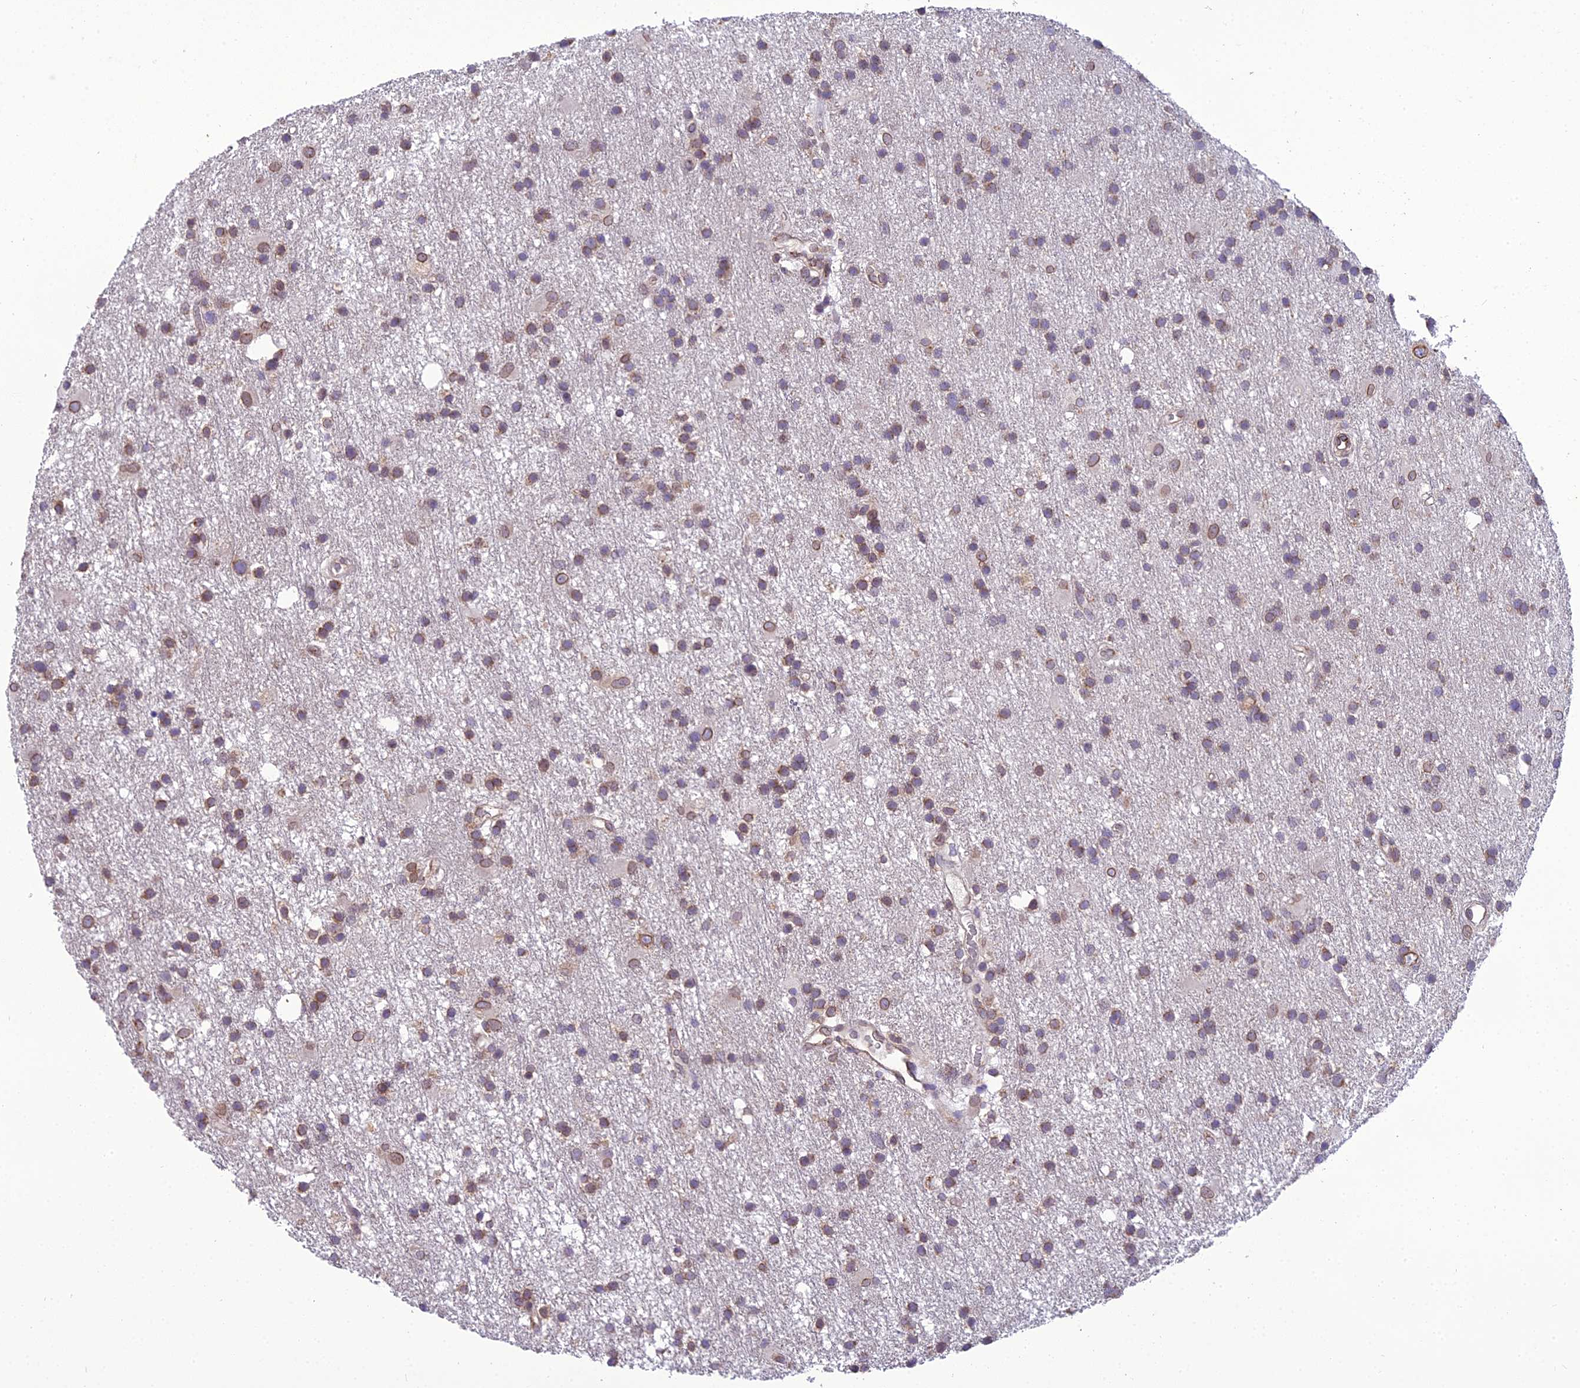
{"staining": {"intensity": "moderate", "quantity": ">75%", "location": "cytoplasmic/membranous,nuclear"}, "tissue": "glioma", "cell_type": "Tumor cells", "image_type": "cancer", "snomed": [{"axis": "morphology", "description": "Glioma, malignant, High grade"}, {"axis": "topography", "description": "Brain"}], "caption": "A histopathology image of malignant glioma (high-grade) stained for a protein displays moderate cytoplasmic/membranous and nuclear brown staining in tumor cells. The protein is stained brown, and the nuclei are stained in blue (DAB (3,3'-diaminobenzidine) IHC with brightfield microscopy, high magnification).", "gene": "GOLPH3", "patient": {"sex": "male", "age": 77}}